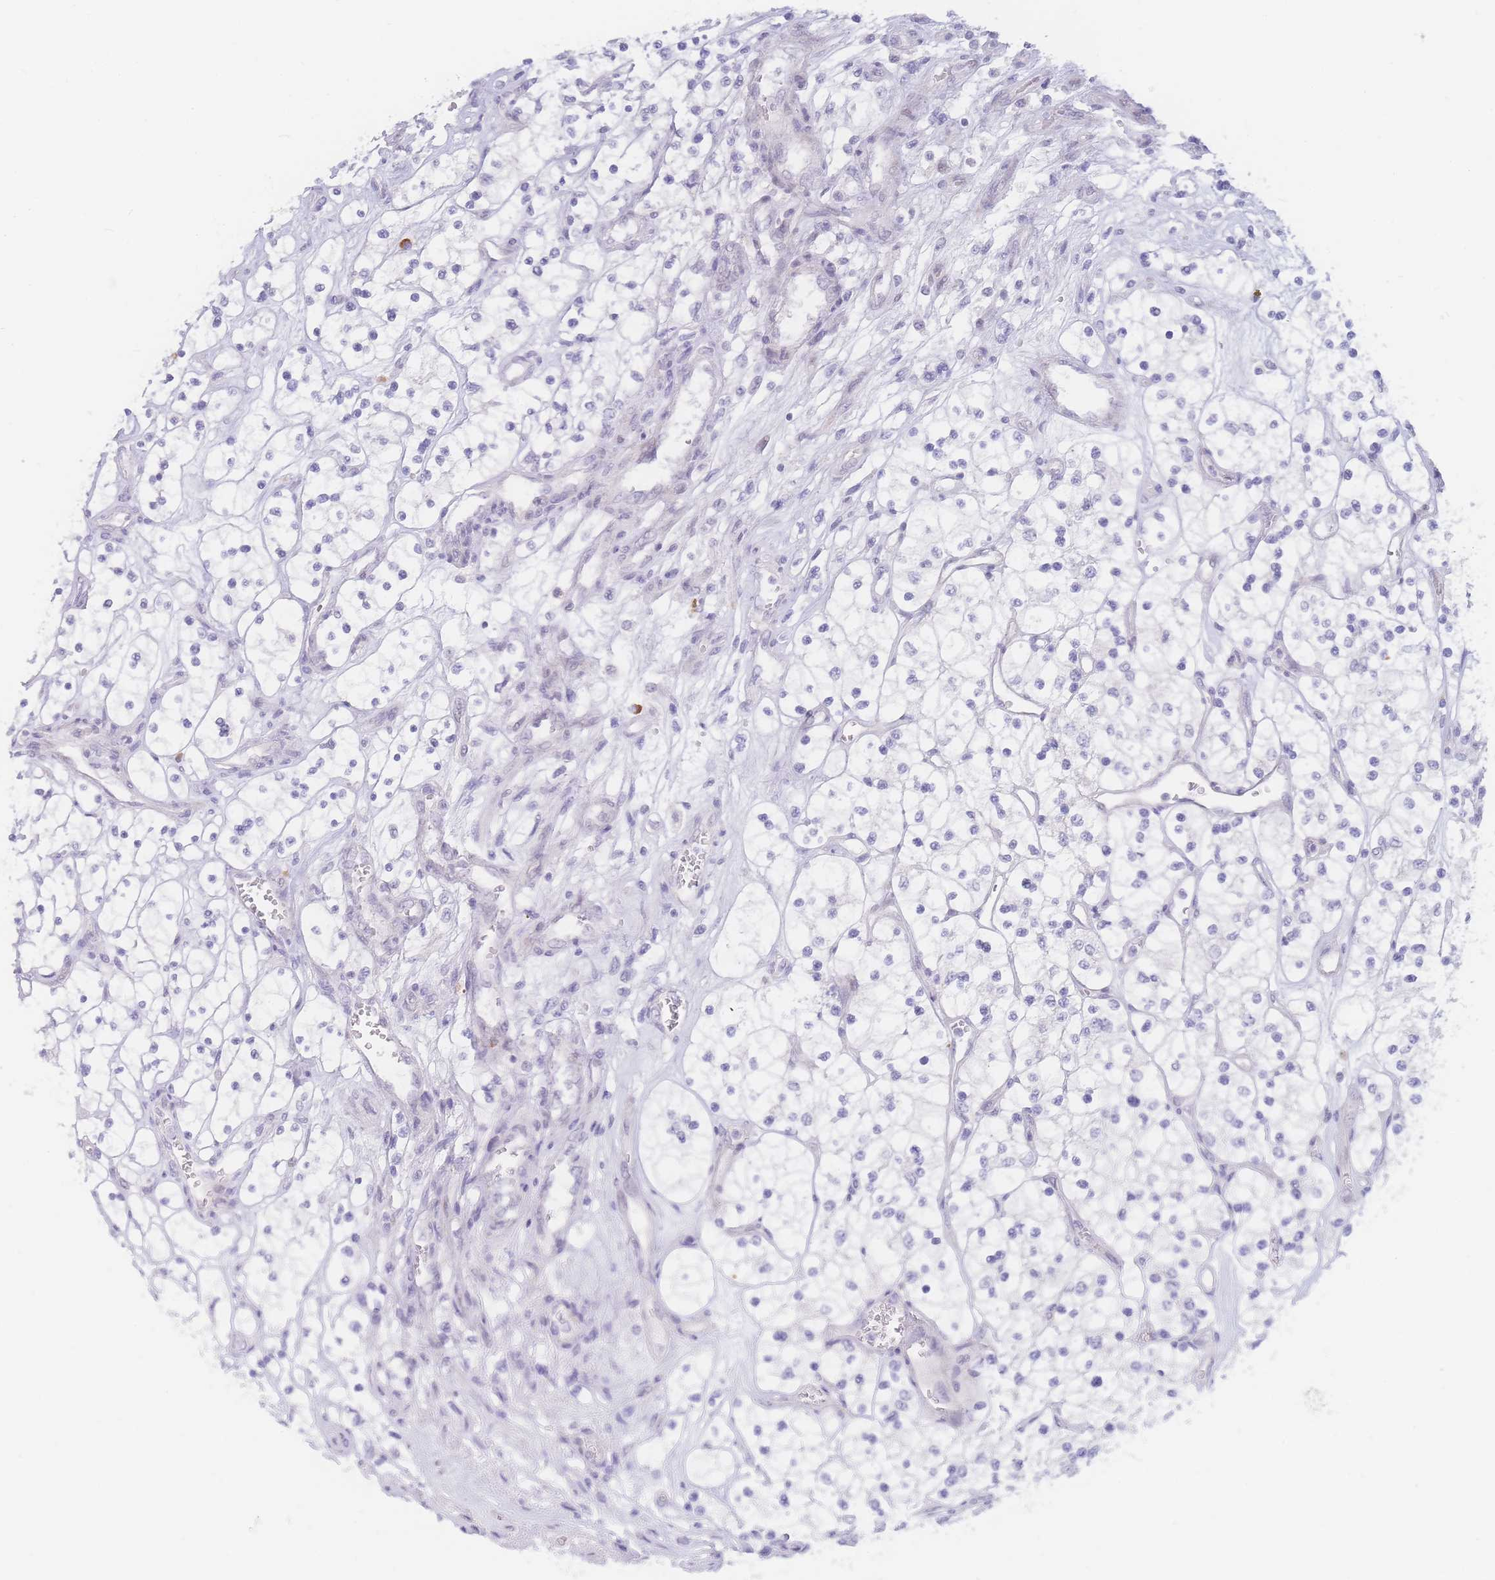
{"staining": {"intensity": "negative", "quantity": "none", "location": "none"}, "tissue": "renal cancer", "cell_type": "Tumor cells", "image_type": "cancer", "snomed": [{"axis": "morphology", "description": "Adenocarcinoma, NOS"}, {"axis": "topography", "description": "Kidney"}], "caption": "Tumor cells show no significant protein positivity in renal adenocarcinoma.", "gene": "PRSS22", "patient": {"sex": "female", "age": 69}}